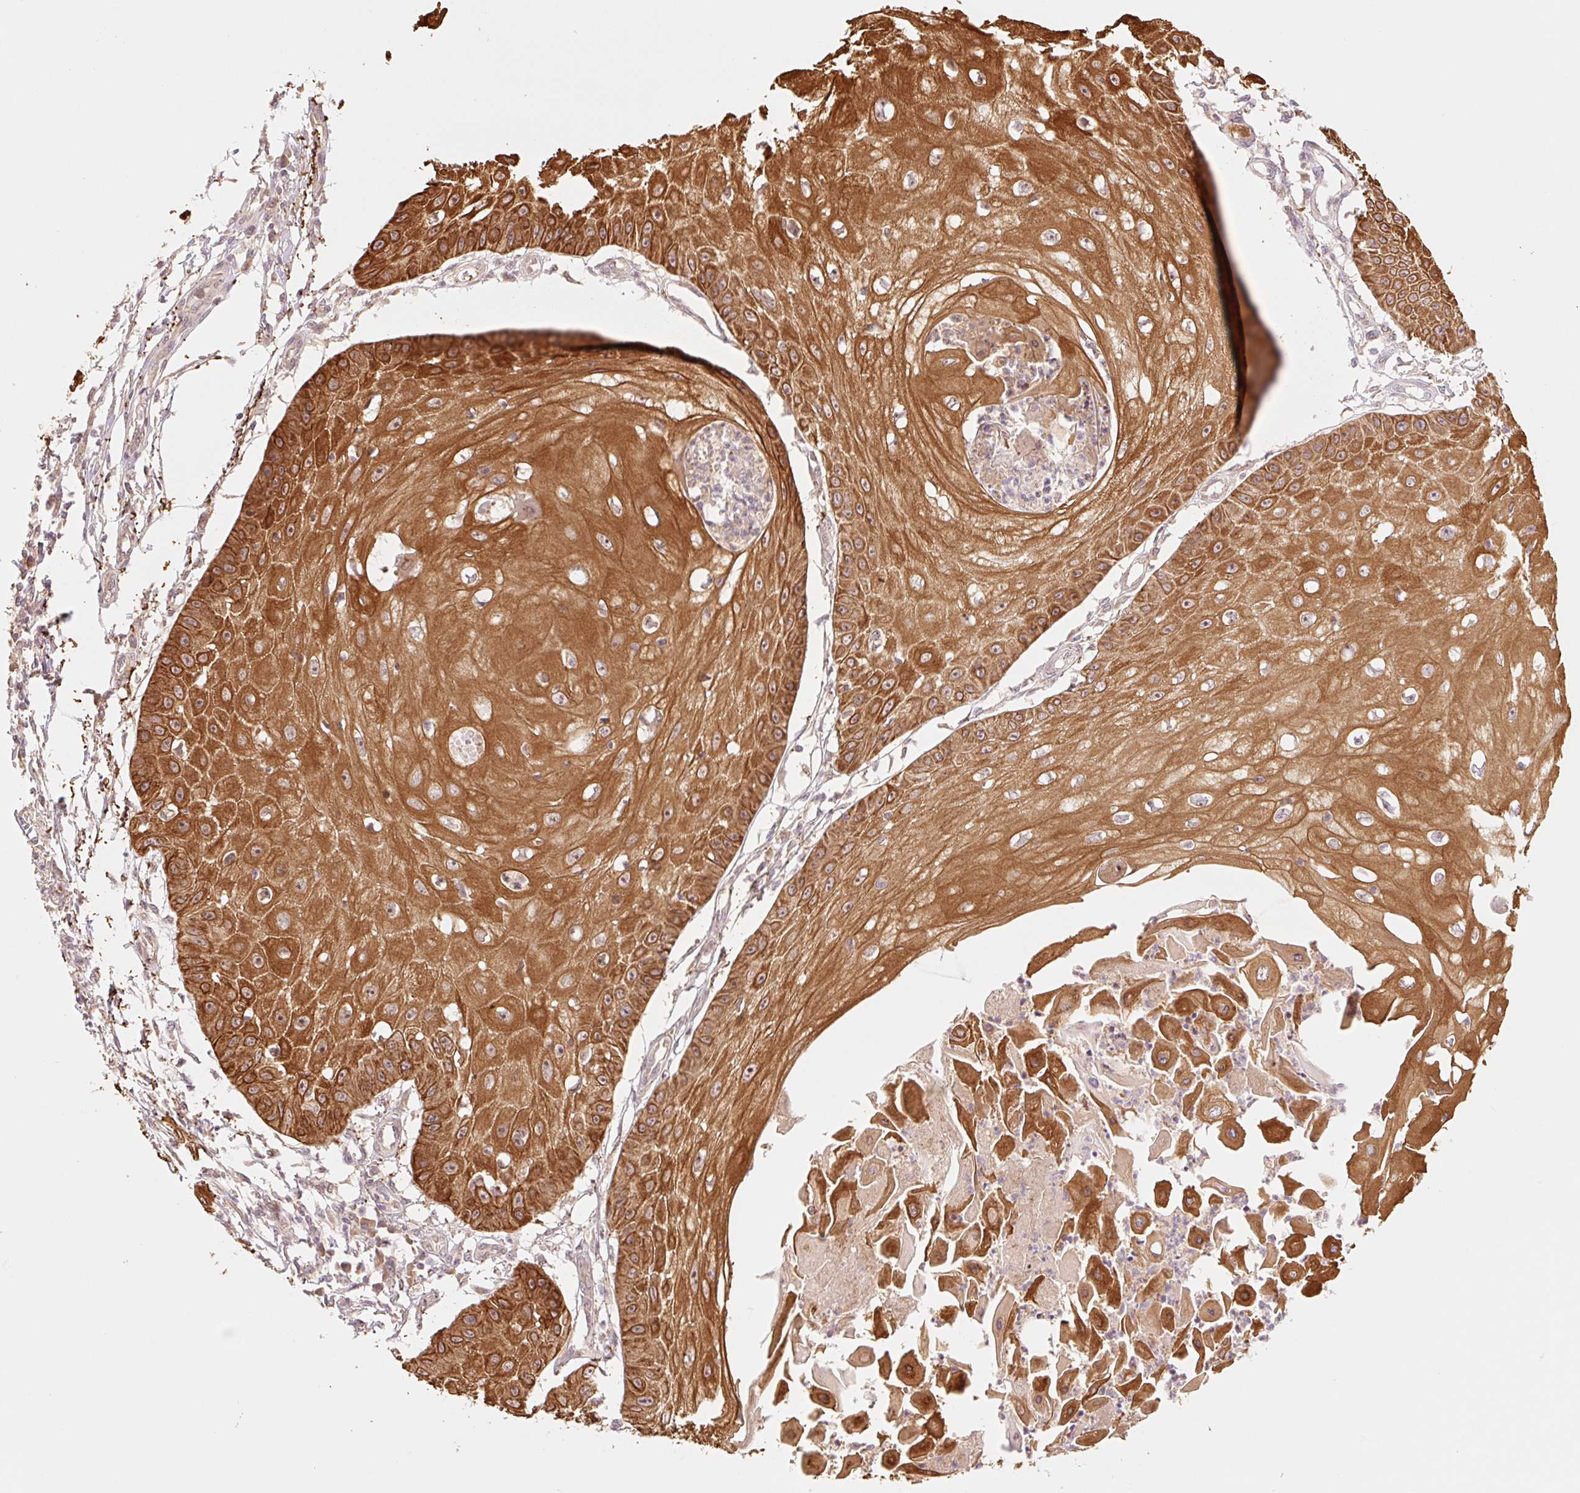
{"staining": {"intensity": "strong", "quantity": ">75%", "location": "cytoplasmic/membranous"}, "tissue": "skin cancer", "cell_type": "Tumor cells", "image_type": "cancer", "snomed": [{"axis": "morphology", "description": "Squamous cell carcinoma, NOS"}, {"axis": "topography", "description": "Skin"}], "caption": "Skin cancer stained with IHC reveals strong cytoplasmic/membranous positivity in approximately >75% of tumor cells.", "gene": "YJU2B", "patient": {"sex": "male", "age": 70}}